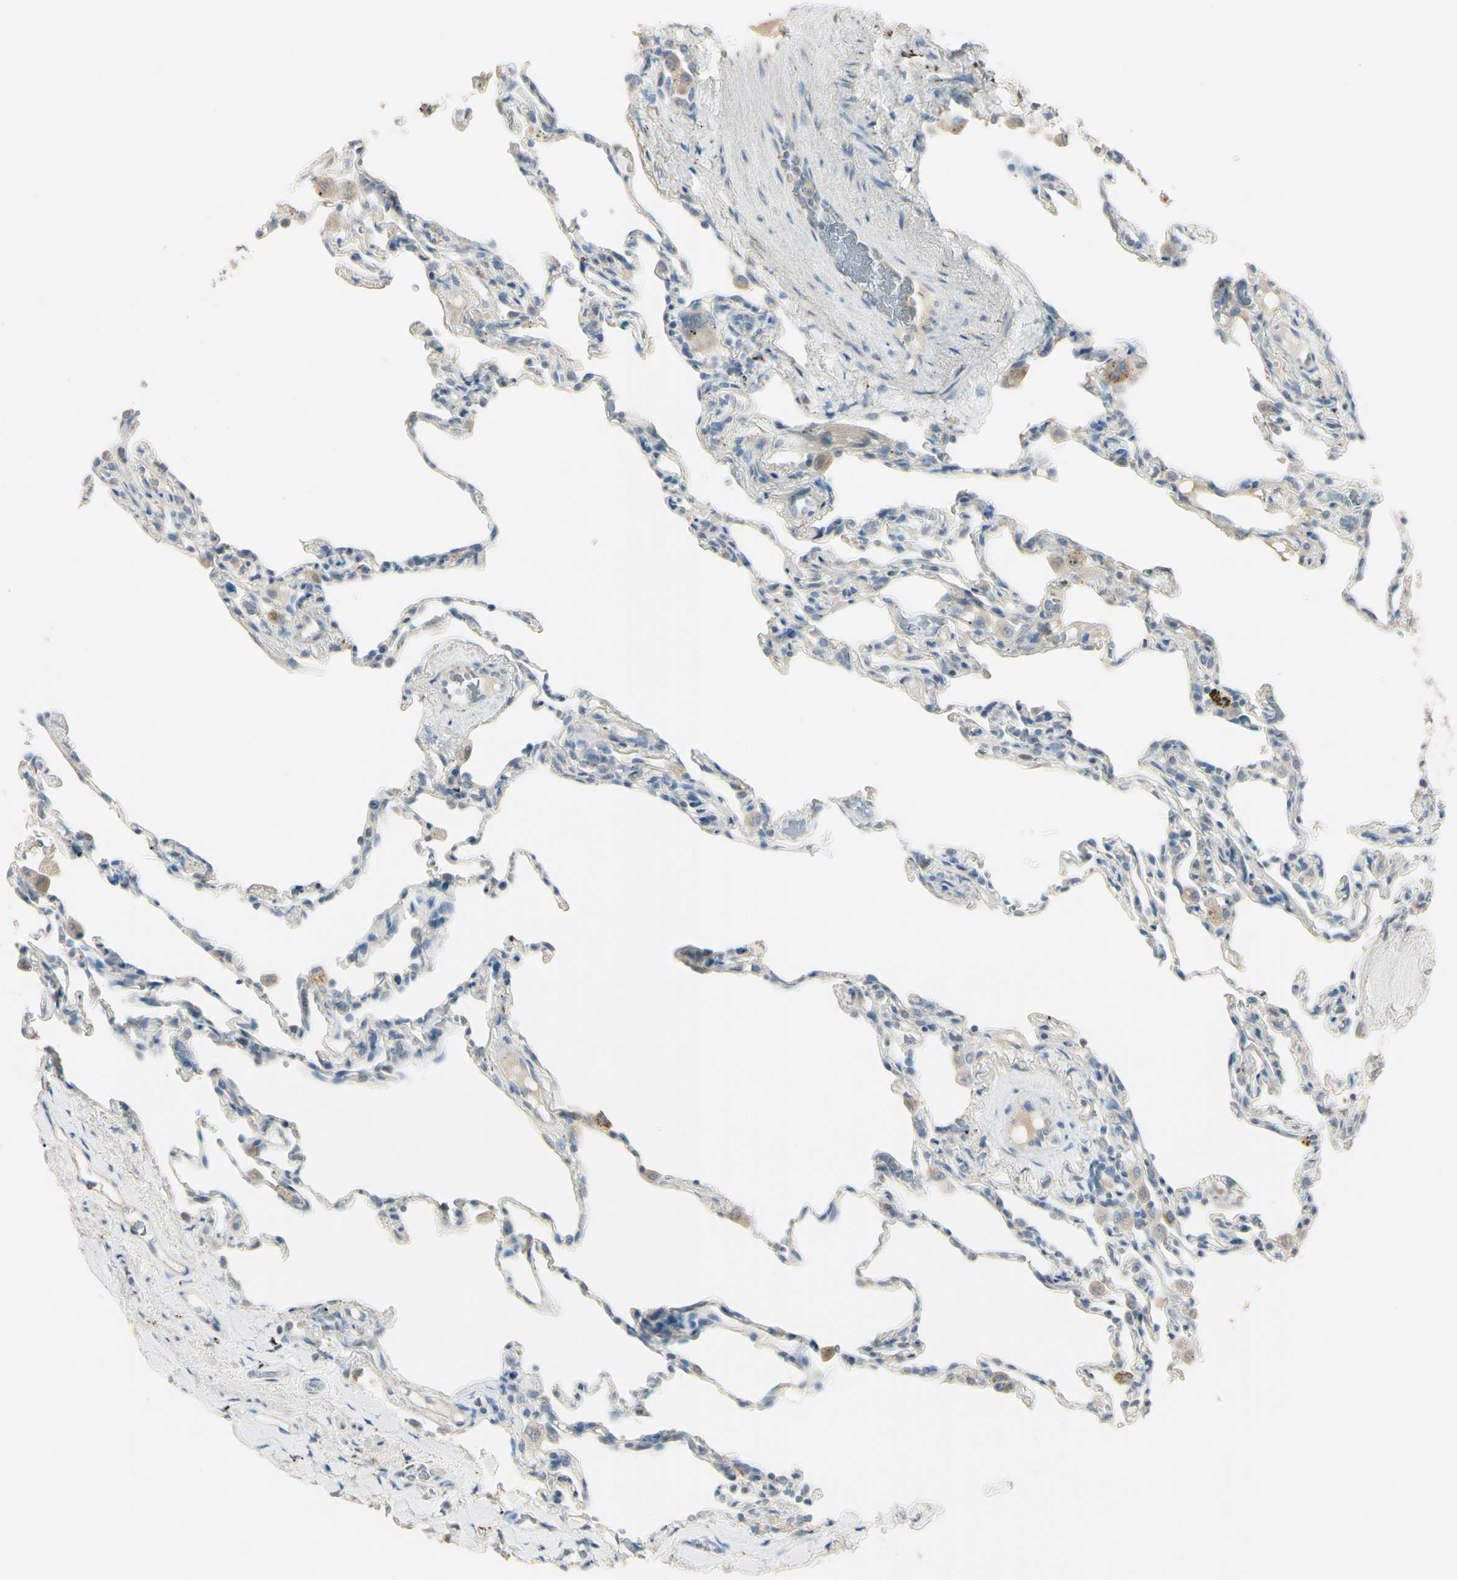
{"staining": {"intensity": "weak", "quantity": "25%-75%", "location": "cytoplasmic/membranous"}, "tissue": "lung", "cell_type": "Alveolar cells", "image_type": "normal", "snomed": [{"axis": "morphology", "description": "Normal tissue, NOS"}, {"axis": "topography", "description": "Lung"}], "caption": "This image demonstrates immunohistochemistry staining of normal human lung, with low weak cytoplasmic/membranous expression in about 25%-75% of alveolar cells.", "gene": "ANGPTL1", "patient": {"sex": "male", "age": 59}}